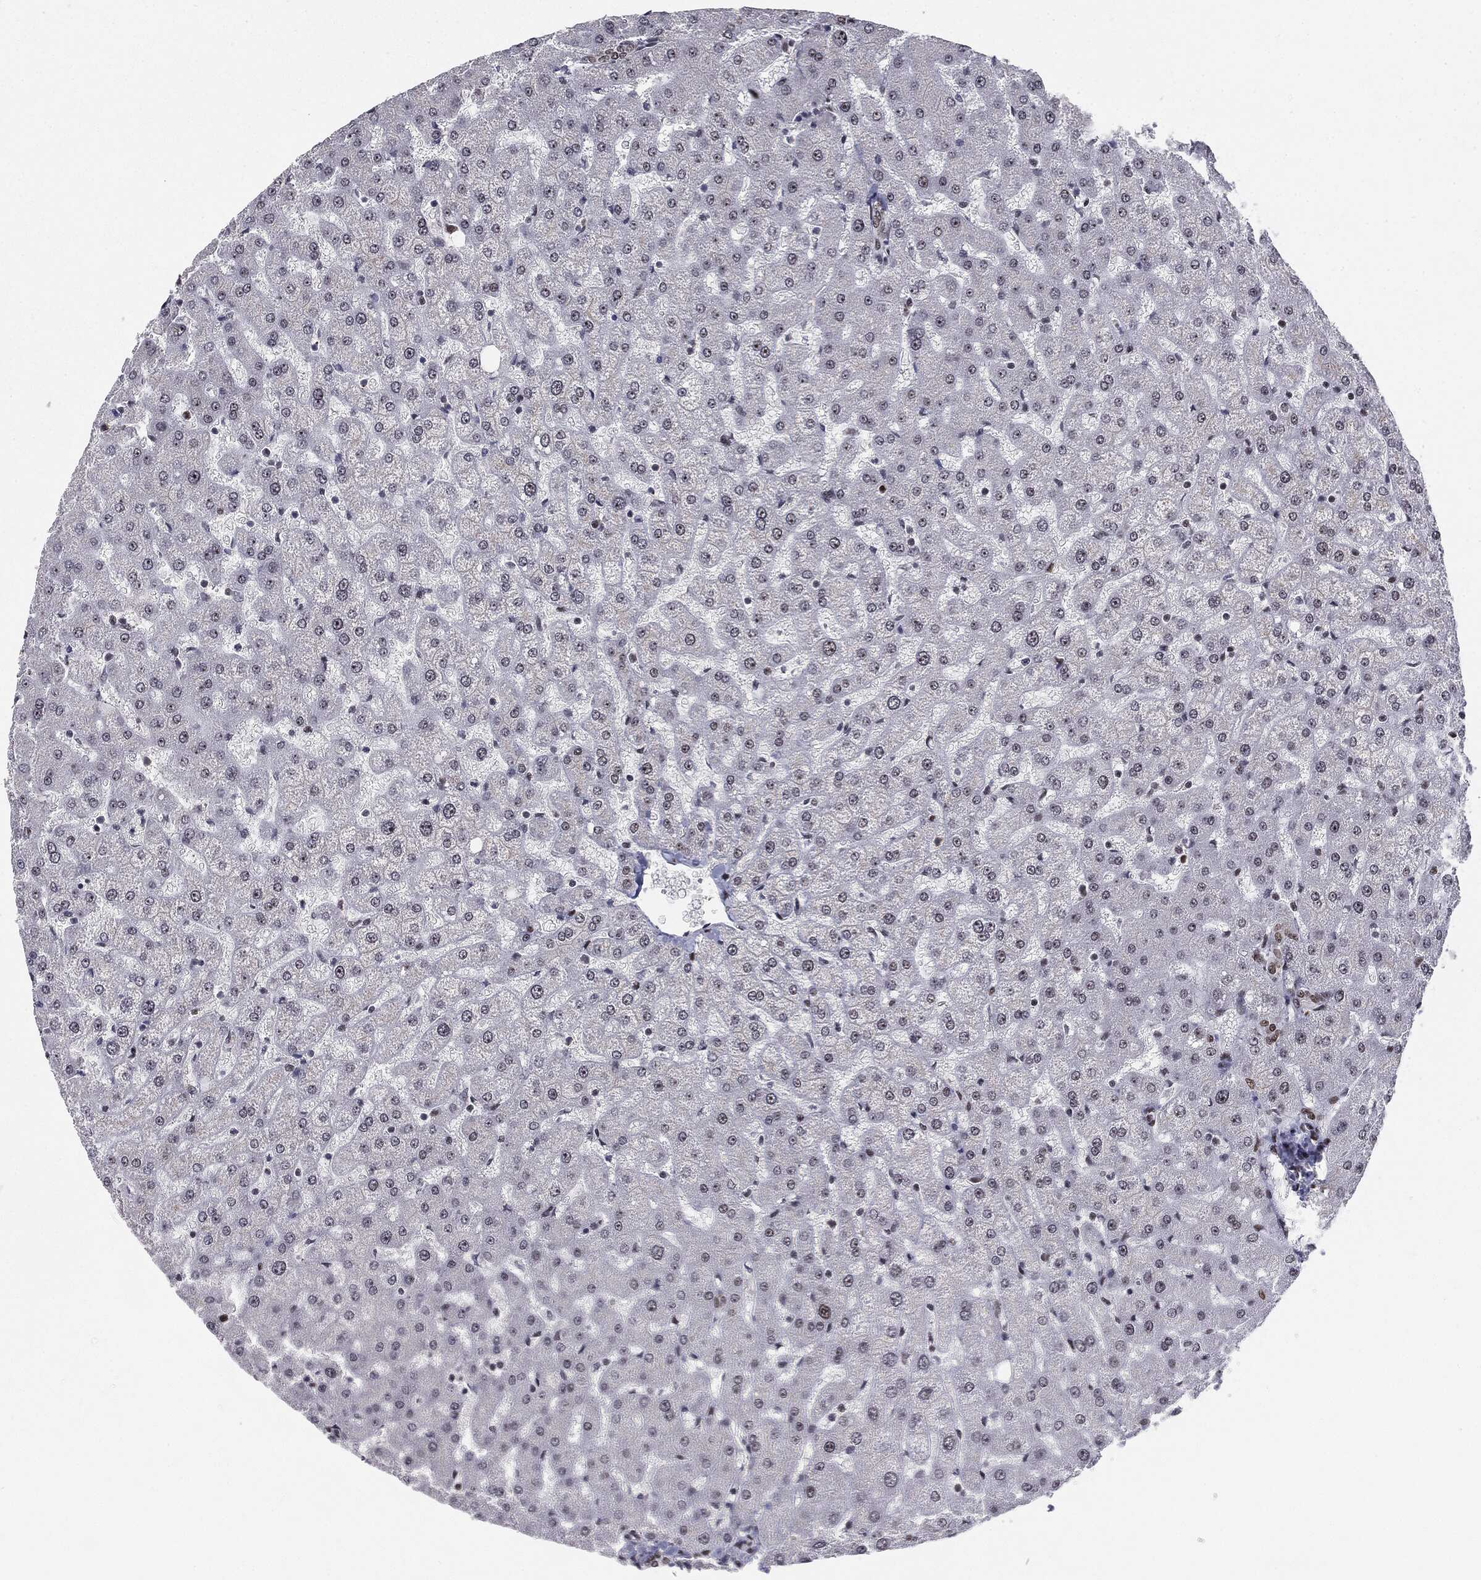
{"staining": {"intensity": "negative", "quantity": "none", "location": "none"}, "tissue": "liver", "cell_type": "Cholangiocytes", "image_type": "normal", "snomed": [{"axis": "morphology", "description": "Normal tissue, NOS"}, {"axis": "topography", "description": "Liver"}], "caption": "The micrograph demonstrates no significant positivity in cholangiocytes of liver.", "gene": "MDC1", "patient": {"sex": "female", "age": 50}}